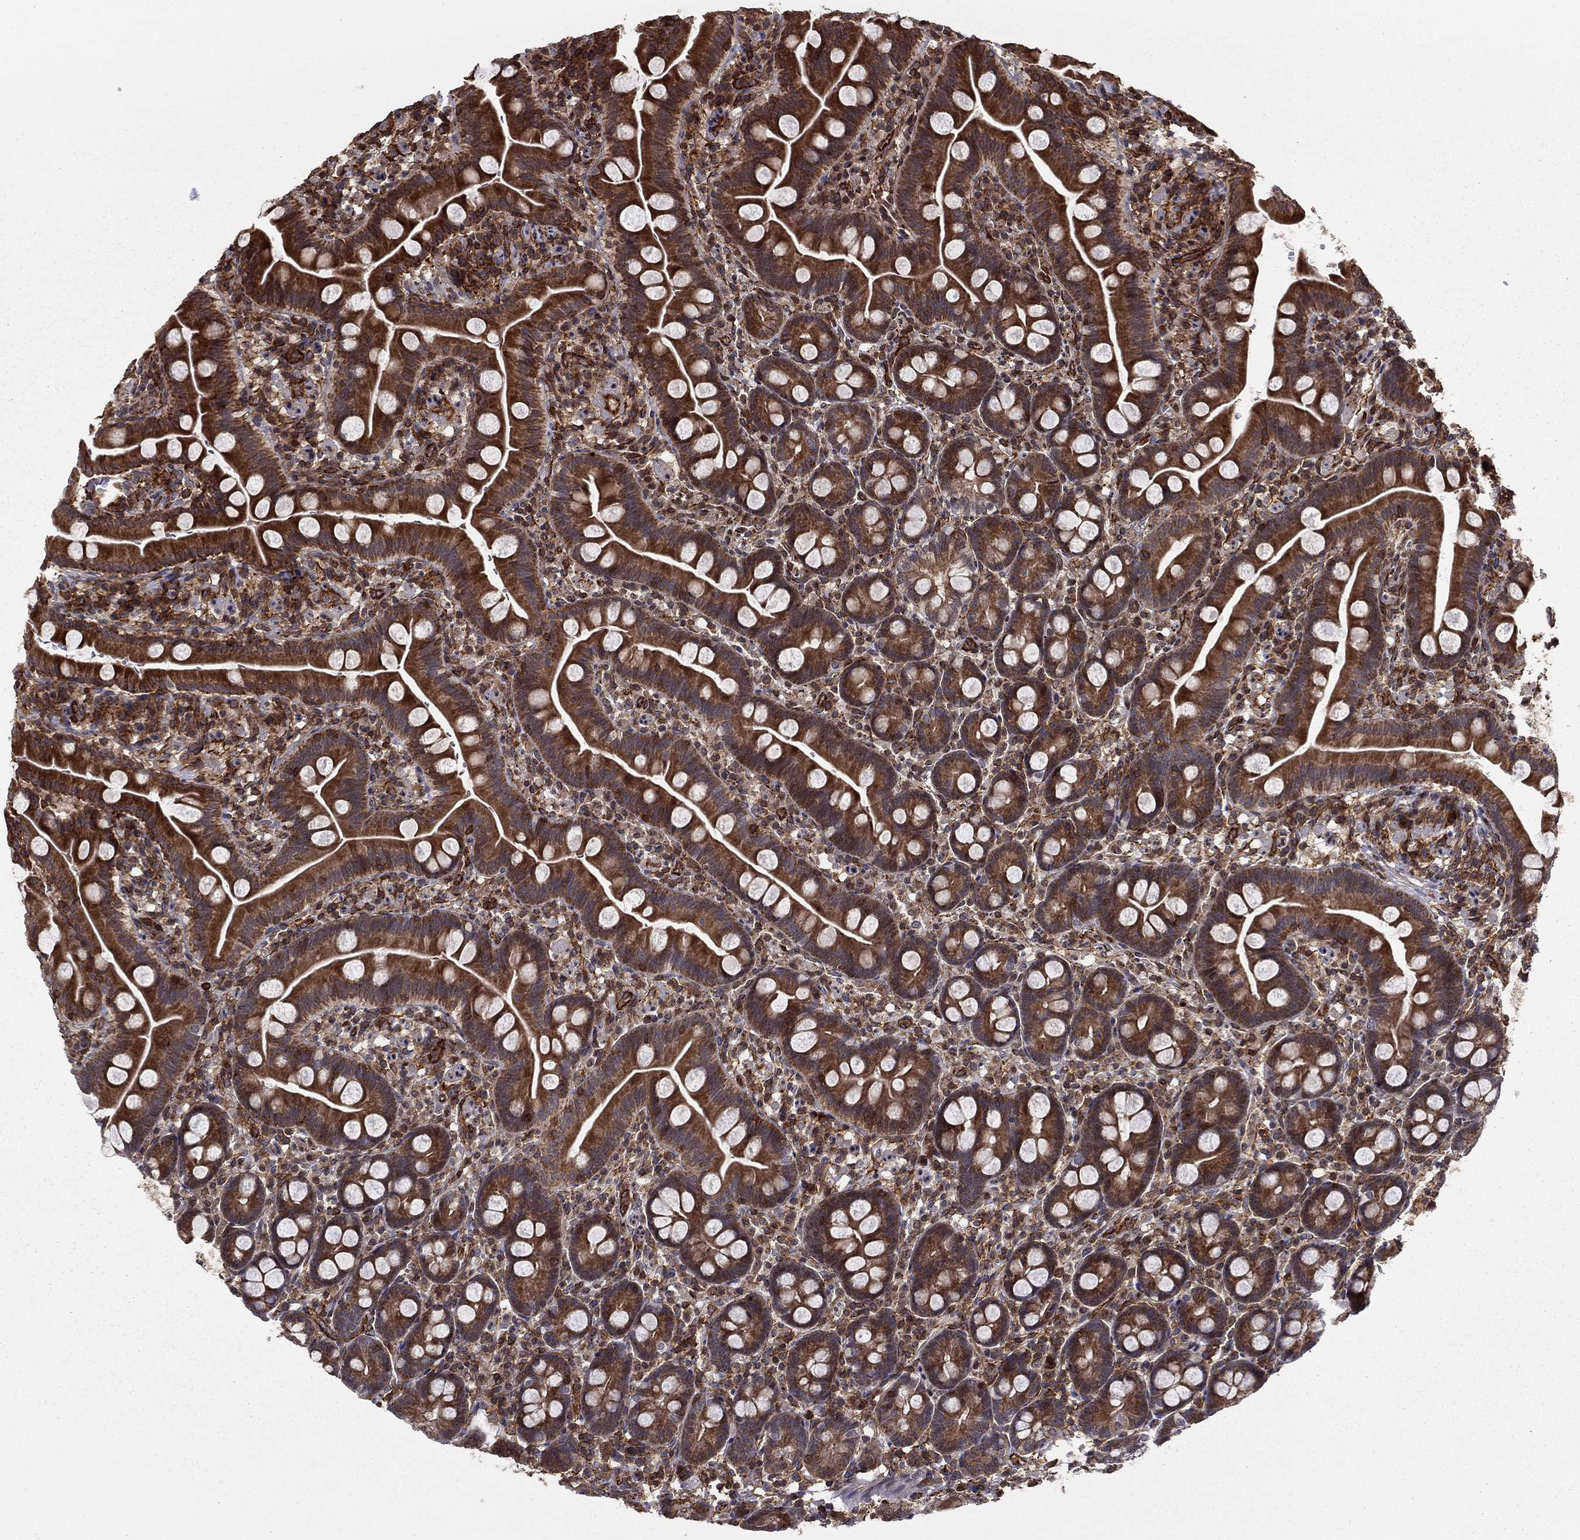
{"staining": {"intensity": "strong", "quantity": ">75%", "location": "cytoplasmic/membranous"}, "tissue": "small intestine", "cell_type": "Glandular cells", "image_type": "normal", "snomed": [{"axis": "morphology", "description": "Normal tissue, NOS"}, {"axis": "topography", "description": "Small intestine"}], "caption": "Small intestine stained for a protein (brown) displays strong cytoplasmic/membranous positive expression in approximately >75% of glandular cells.", "gene": "ADM", "patient": {"sex": "female", "age": 44}}